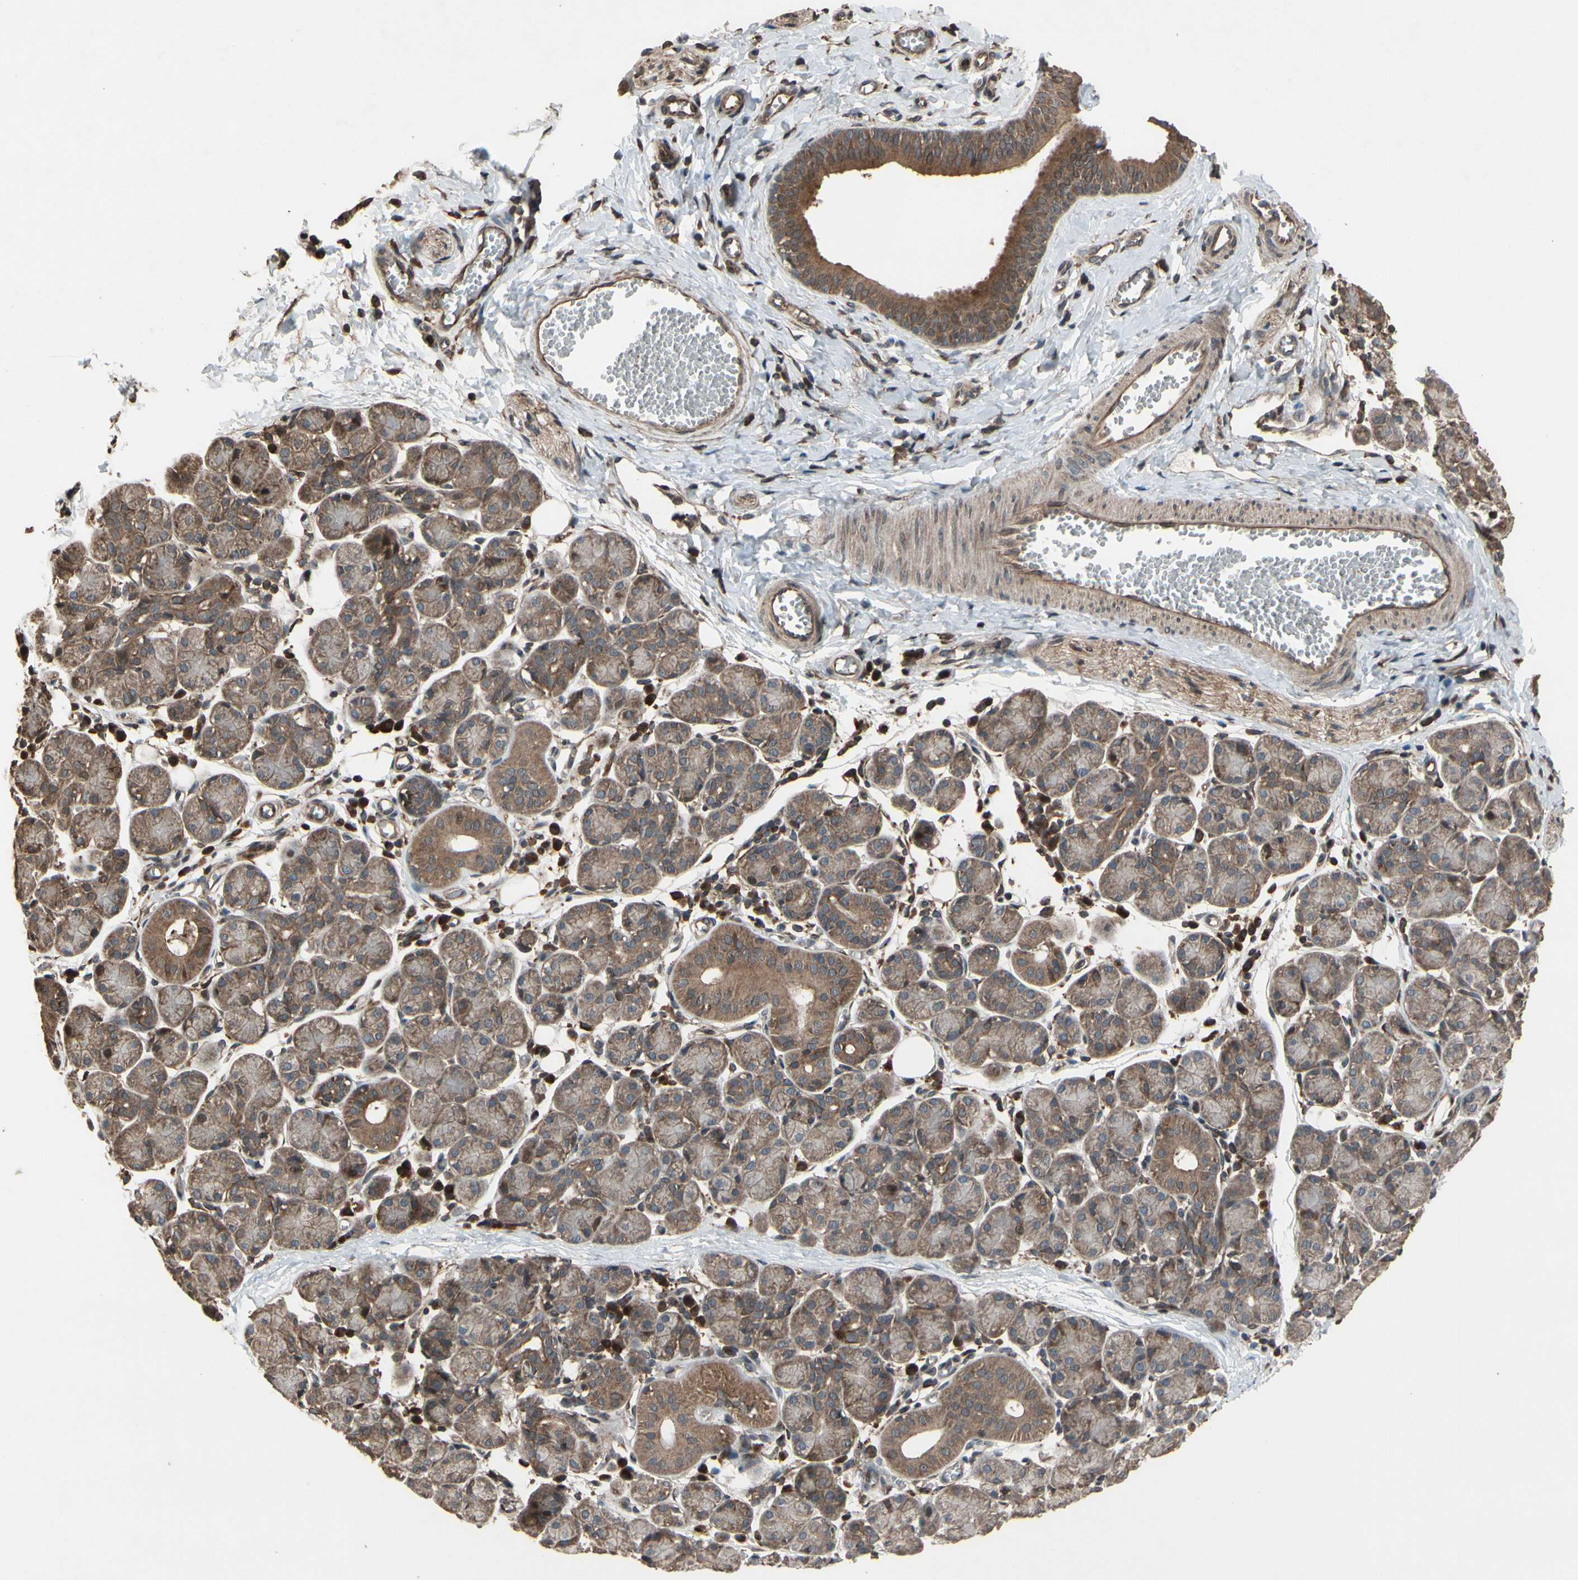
{"staining": {"intensity": "weak", "quantity": ">75%", "location": "cytoplasmic/membranous"}, "tissue": "salivary gland", "cell_type": "Glandular cells", "image_type": "normal", "snomed": [{"axis": "morphology", "description": "Normal tissue, NOS"}, {"axis": "morphology", "description": "Inflammation, NOS"}, {"axis": "topography", "description": "Lymph node"}, {"axis": "topography", "description": "Salivary gland"}], "caption": "Unremarkable salivary gland reveals weak cytoplasmic/membranous positivity in about >75% of glandular cells, visualized by immunohistochemistry. Immunohistochemistry stains the protein in brown and the nuclei are stained blue.", "gene": "CSF1R", "patient": {"sex": "male", "age": 3}}